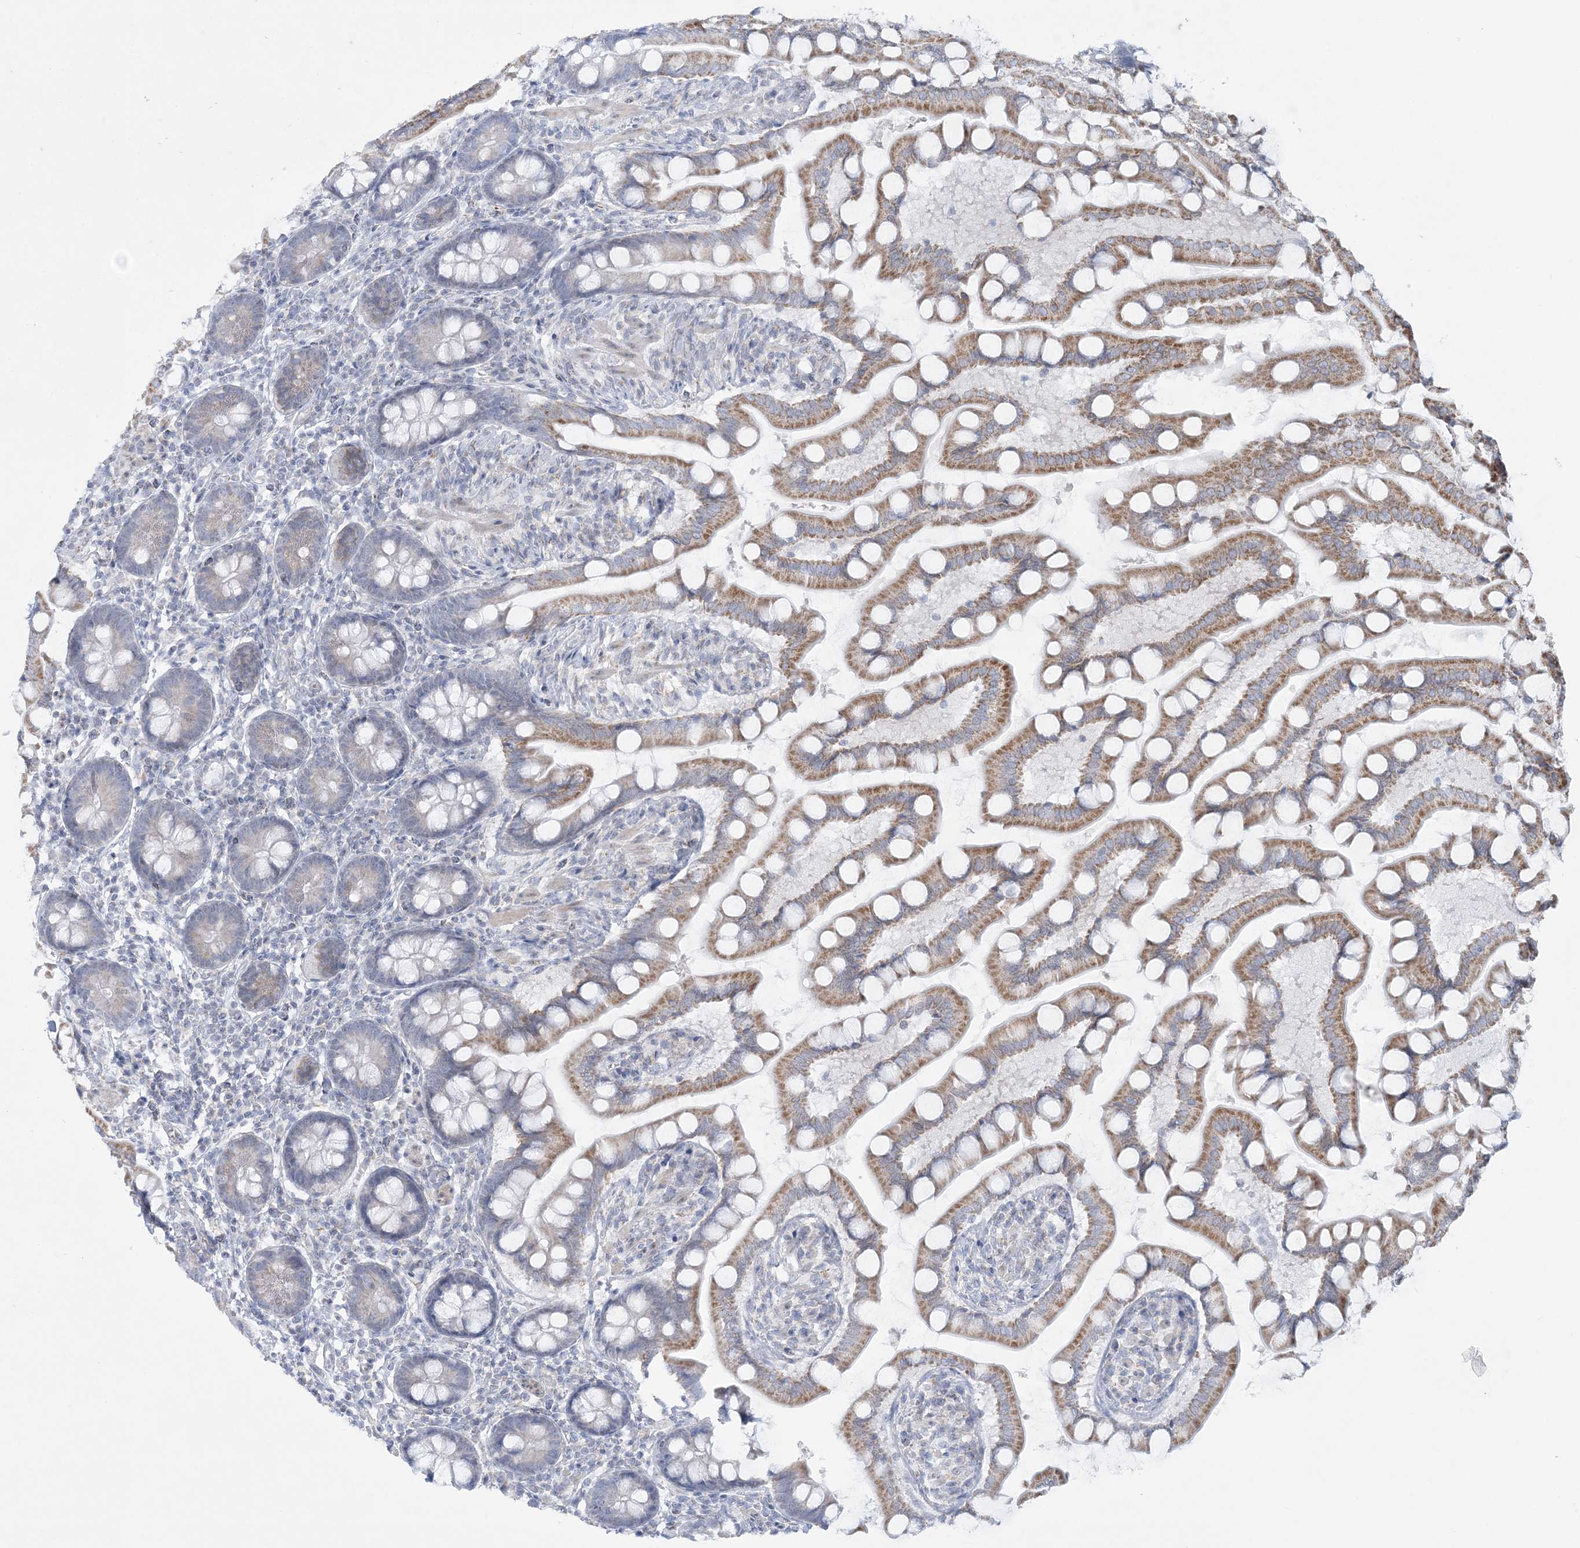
{"staining": {"intensity": "moderate", "quantity": "25%-75%", "location": "cytoplasmic/membranous"}, "tissue": "small intestine", "cell_type": "Glandular cells", "image_type": "normal", "snomed": [{"axis": "morphology", "description": "Normal tissue, NOS"}, {"axis": "topography", "description": "Small intestine"}], "caption": "About 25%-75% of glandular cells in benign human small intestine exhibit moderate cytoplasmic/membranous protein positivity as visualized by brown immunohistochemical staining.", "gene": "TBC1D7", "patient": {"sex": "male", "age": 41}}